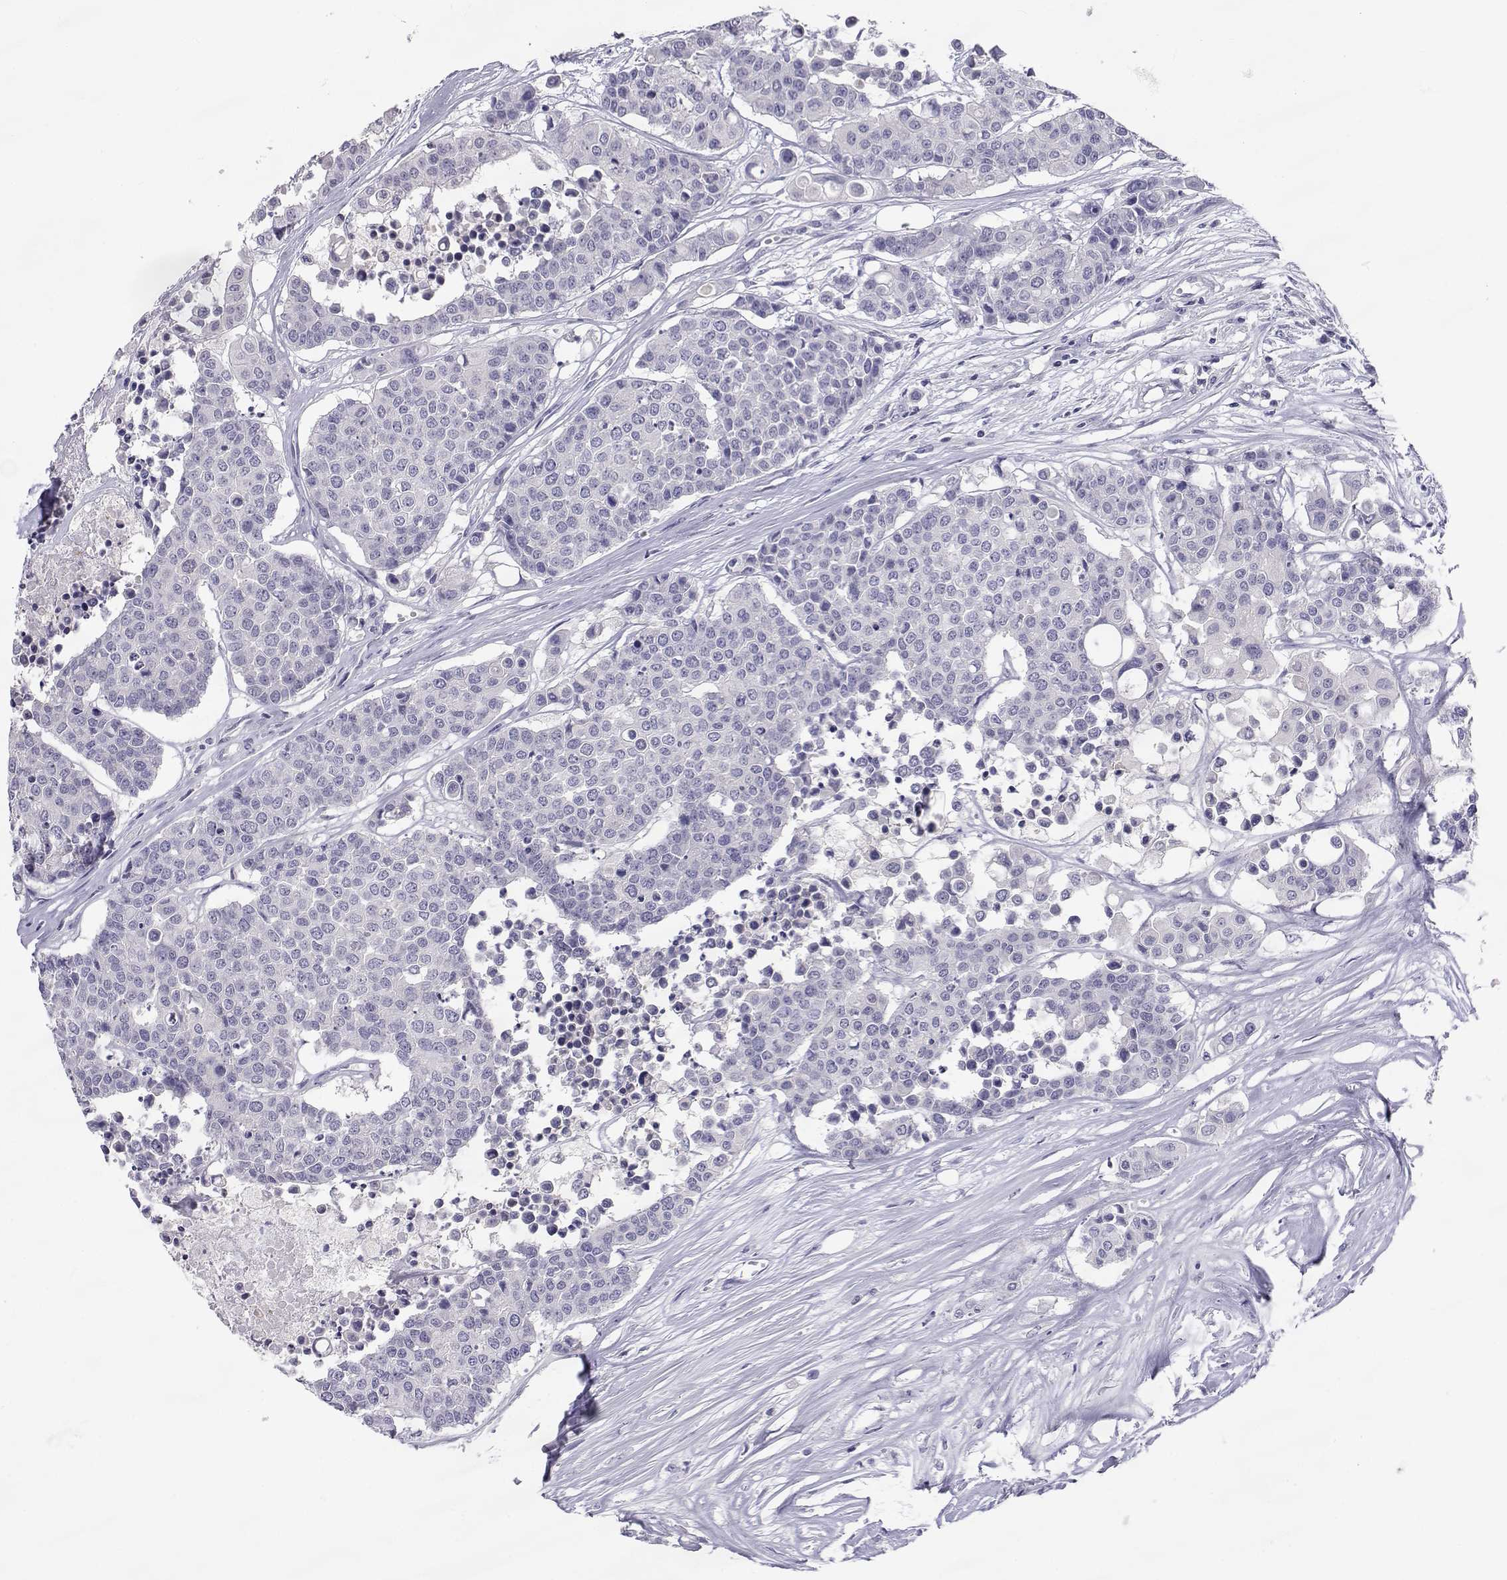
{"staining": {"intensity": "negative", "quantity": "none", "location": "none"}, "tissue": "carcinoid", "cell_type": "Tumor cells", "image_type": "cancer", "snomed": [{"axis": "morphology", "description": "Carcinoid, malignant, NOS"}, {"axis": "topography", "description": "Colon"}], "caption": "Immunohistochemistry (IHC) histopathology image of neoplastic tissue: human carcinoid stained with DAB (3,3'-diaminobenzidine) exhibits no significant protein expression in tumor cells. Nuclei are stained in blue.", "gene": "SLC6A3", "patient": {"sex": "male", "age": 81}}